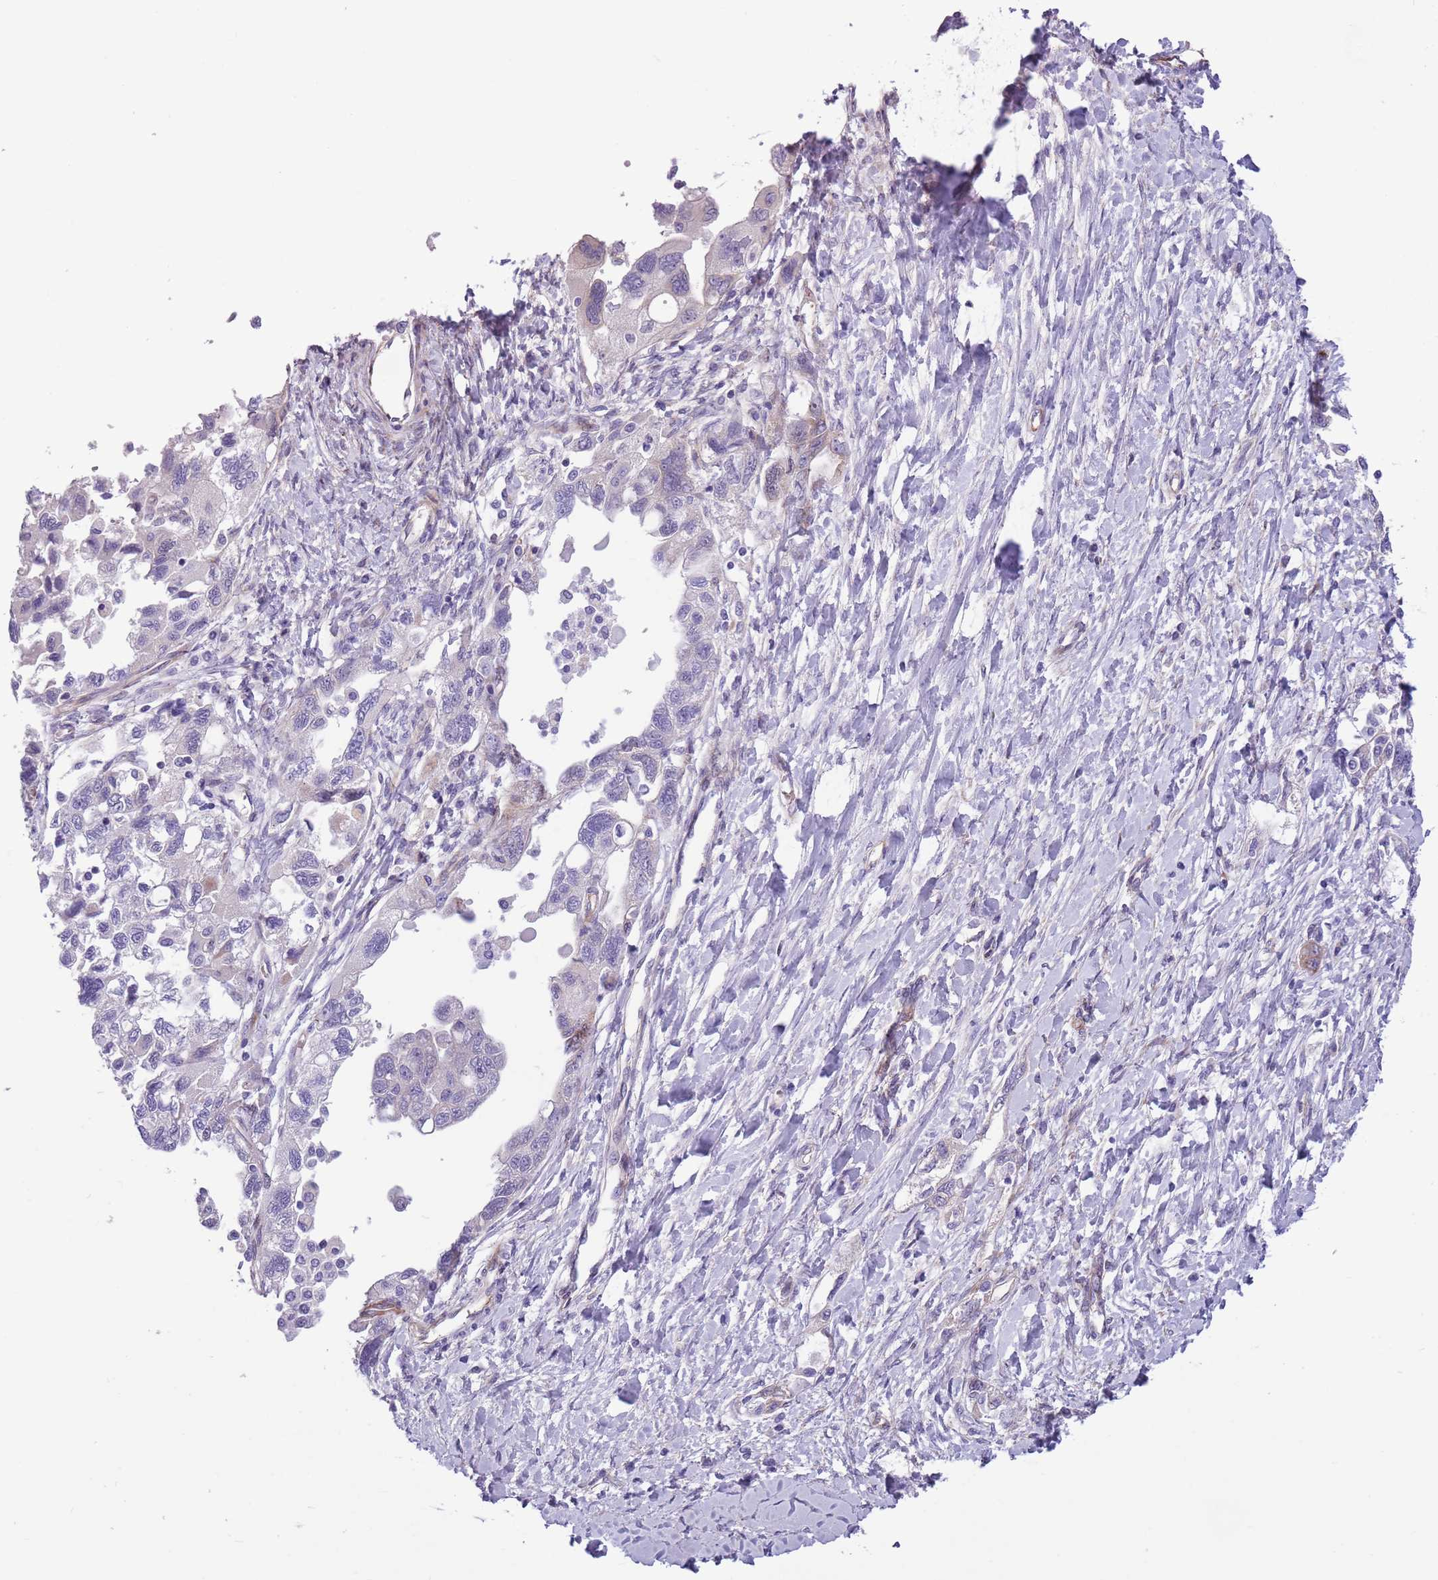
{"staining": {"intensity": "negative", "quantity": "none", "location": "none"}, "tissue": "ovarian cancer", "cell_type": "Tumor cells", "image_type": "cancer", "snomed": [{"axis": "morphology", "description": "Carcinoma, NOS"}, {"axis": "morphology", "description": "Cystadenocarcinoma, serous, NOS"}, {"axis": "topography", "description": "Ovary"}], "caption": "Protein analysis of ovarian cancer displays no significant positivity in tumor cells. (DAB (3,3'-diaminobenzidine) immunohistochemistry with hematoxylin counter stain).", "gene": "MRPL32", "patient": {"sex": "female", "age": 69}}